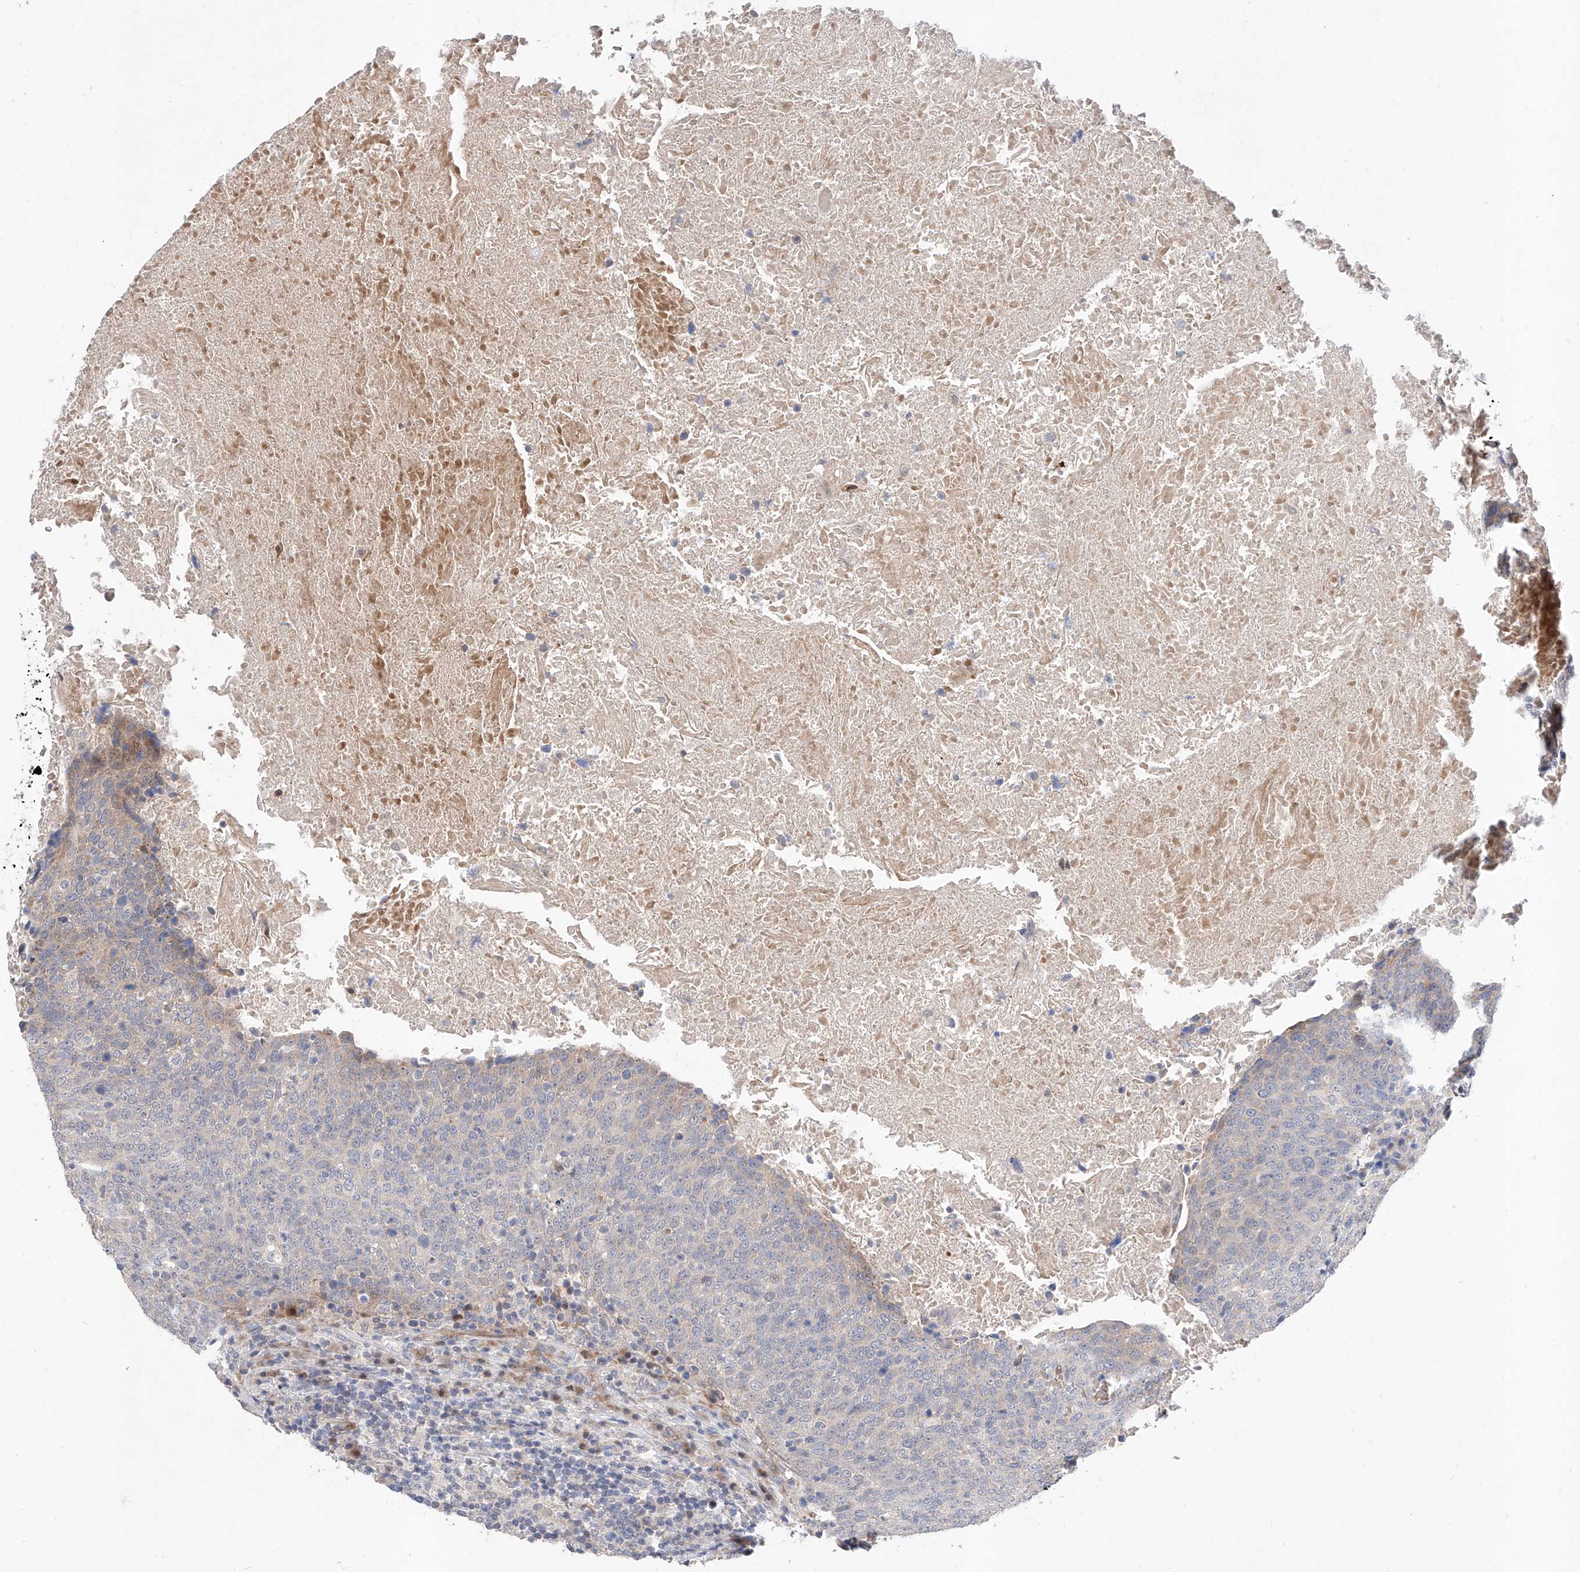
{"staining": {"intensity": "weak", "quantity": "<25%", "location": "cytoplasmic/membranous"}, "tissue": "head and neck cancer", "cell_type": "Tumor cells", "image_type": "cancer", "snomed": [{"axis": "morphology", "description": "Squamous cell carcinoma, NOS"}, {"axis": "morphology", "description": "Squamous cell carcinoma, metastatic, NOS"}, {"axis": "topography", "description": "Lymph node"}, {"axis": "topography", "description": "Head-Neck"}], "caption": "High magnification brightfield microscopy of head and neck cancer stained with DAB (3,3'-diaminobenzidine) (brown) and counterstained with hematoxylin (blue): tumor cells show no significant staining.", "gene": "FUCA2", "patient": {"sex": "male", "age": 62}}